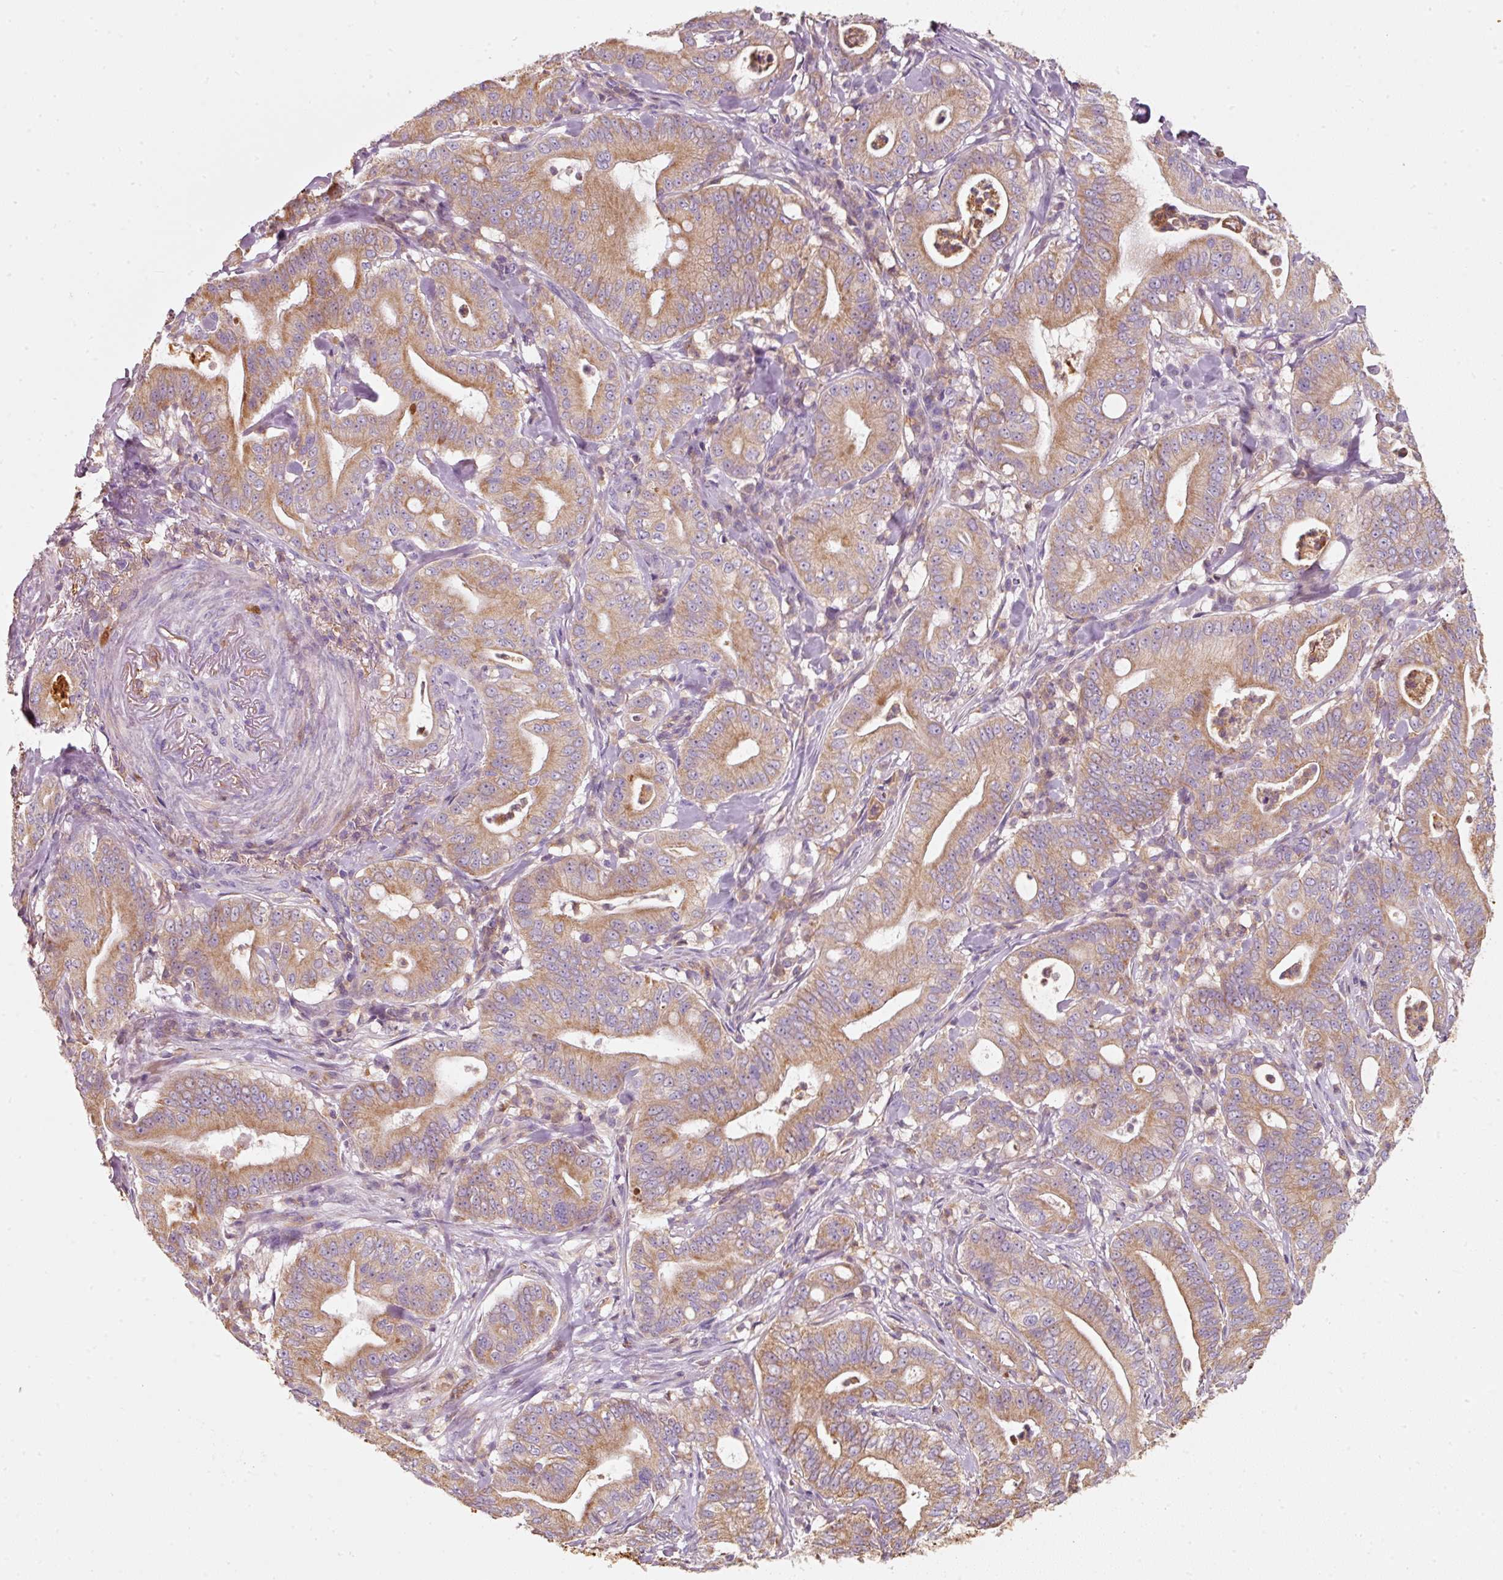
{"staining": {"intensity": "moderate", "quantity": ">75%", "location": "cytoplasmic/membranous"}, "tissue": "pancreatic cancer", "cell_type": "Tumor cells", "image_type": "cancer", "snomed": [{"axis": "morphology", "description": "Adenocarcinoma, NOS"}, {"axis": "topography", "description": "Pancreas"}], "caption": "Pancreatic adenocarcinoma stained with DAB immunohistochemistry reveals medium levels of moderate cytoplasmic/membranous staining in about >75% of tumor cells.", "gene": "IQGAP2", "patient": {"sex": "male", "age": 71}}